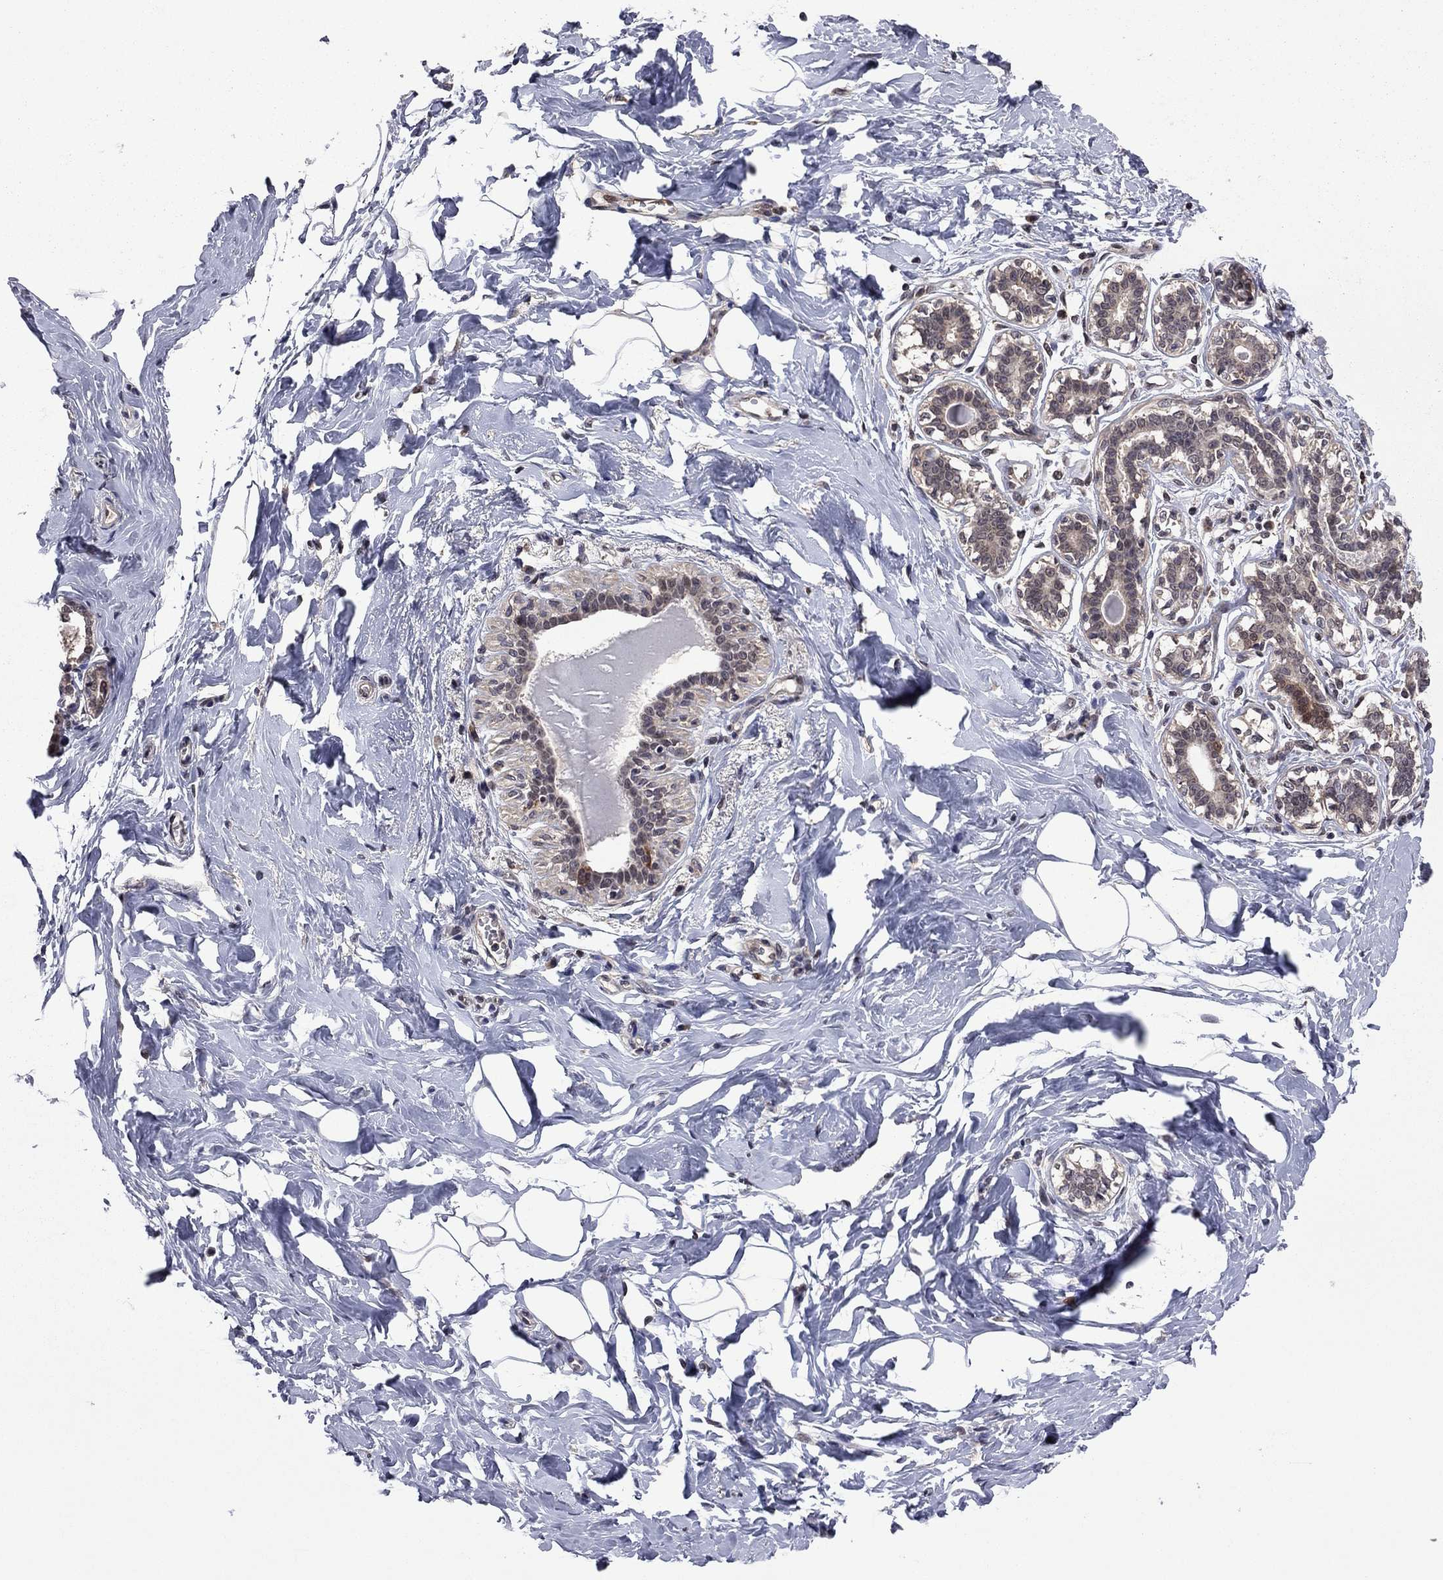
{"staining": {"intensity": "negative", "quantity": "none", "location": "none"}, "tissue": "breast", "cell_type": "Adipocytes", "image_type": "normal", "snomed": [{"axis": "morphology", "description": "Normal tissue, NOS"}, {"axis": "morphology", "description": "Lobular carcinoma, in situ"}, {"axis": "topography", "description": "Breast"}], "caption": "A high-resolution image shows immunohistochemistry (IHC) staining of normal breast, which demonstrates no significant expression in adipocytes.", "gene": "GPAA1", "patient": {"sex": "female", "age": 35}}